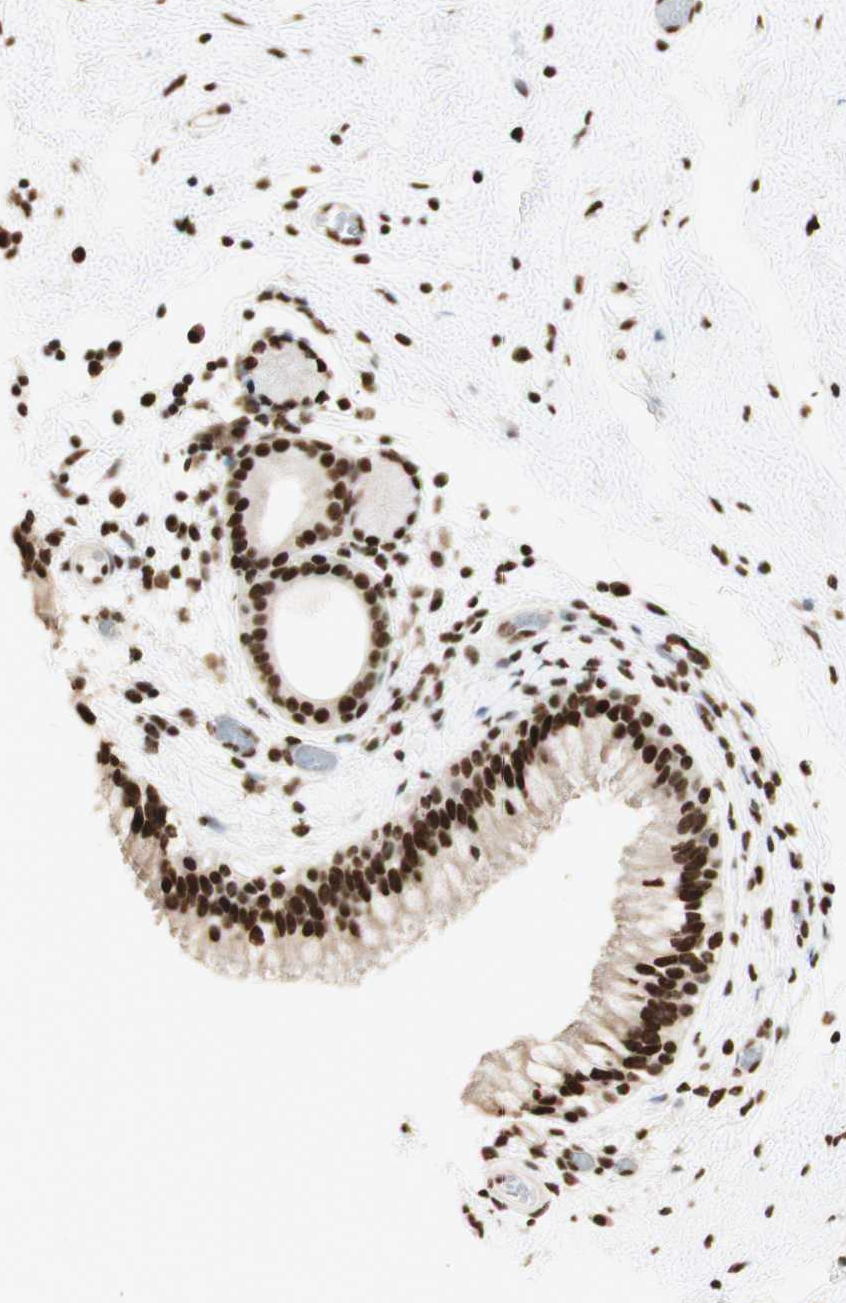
{"staining": {"intensity": "strong", "quantity": ">75%", "location": "nuclear"}, "tissue": "nasopharynx", "cell_type": "Respiratory epithelial cells", "image_type": "normal", "snomed": [{"axis": "morphology", "description": "Normal tissue, NOS"}, {"axis": "morphology", "description": "Inflammation, NOS"}, {"axis": "topography", "description": "Nasopharynx"}], "caption": "IHC histopathology image of benign nasopharynx: human nasopharynx stained using immunohistochemistry reveals high levels of strong protein expression localized specifically in the nuclear of respiratory epithelial cells, appearing as a nuclear brown color.", "gene": "HNRNPA2B1", "patient": {"sex": "male", "age": 48}}